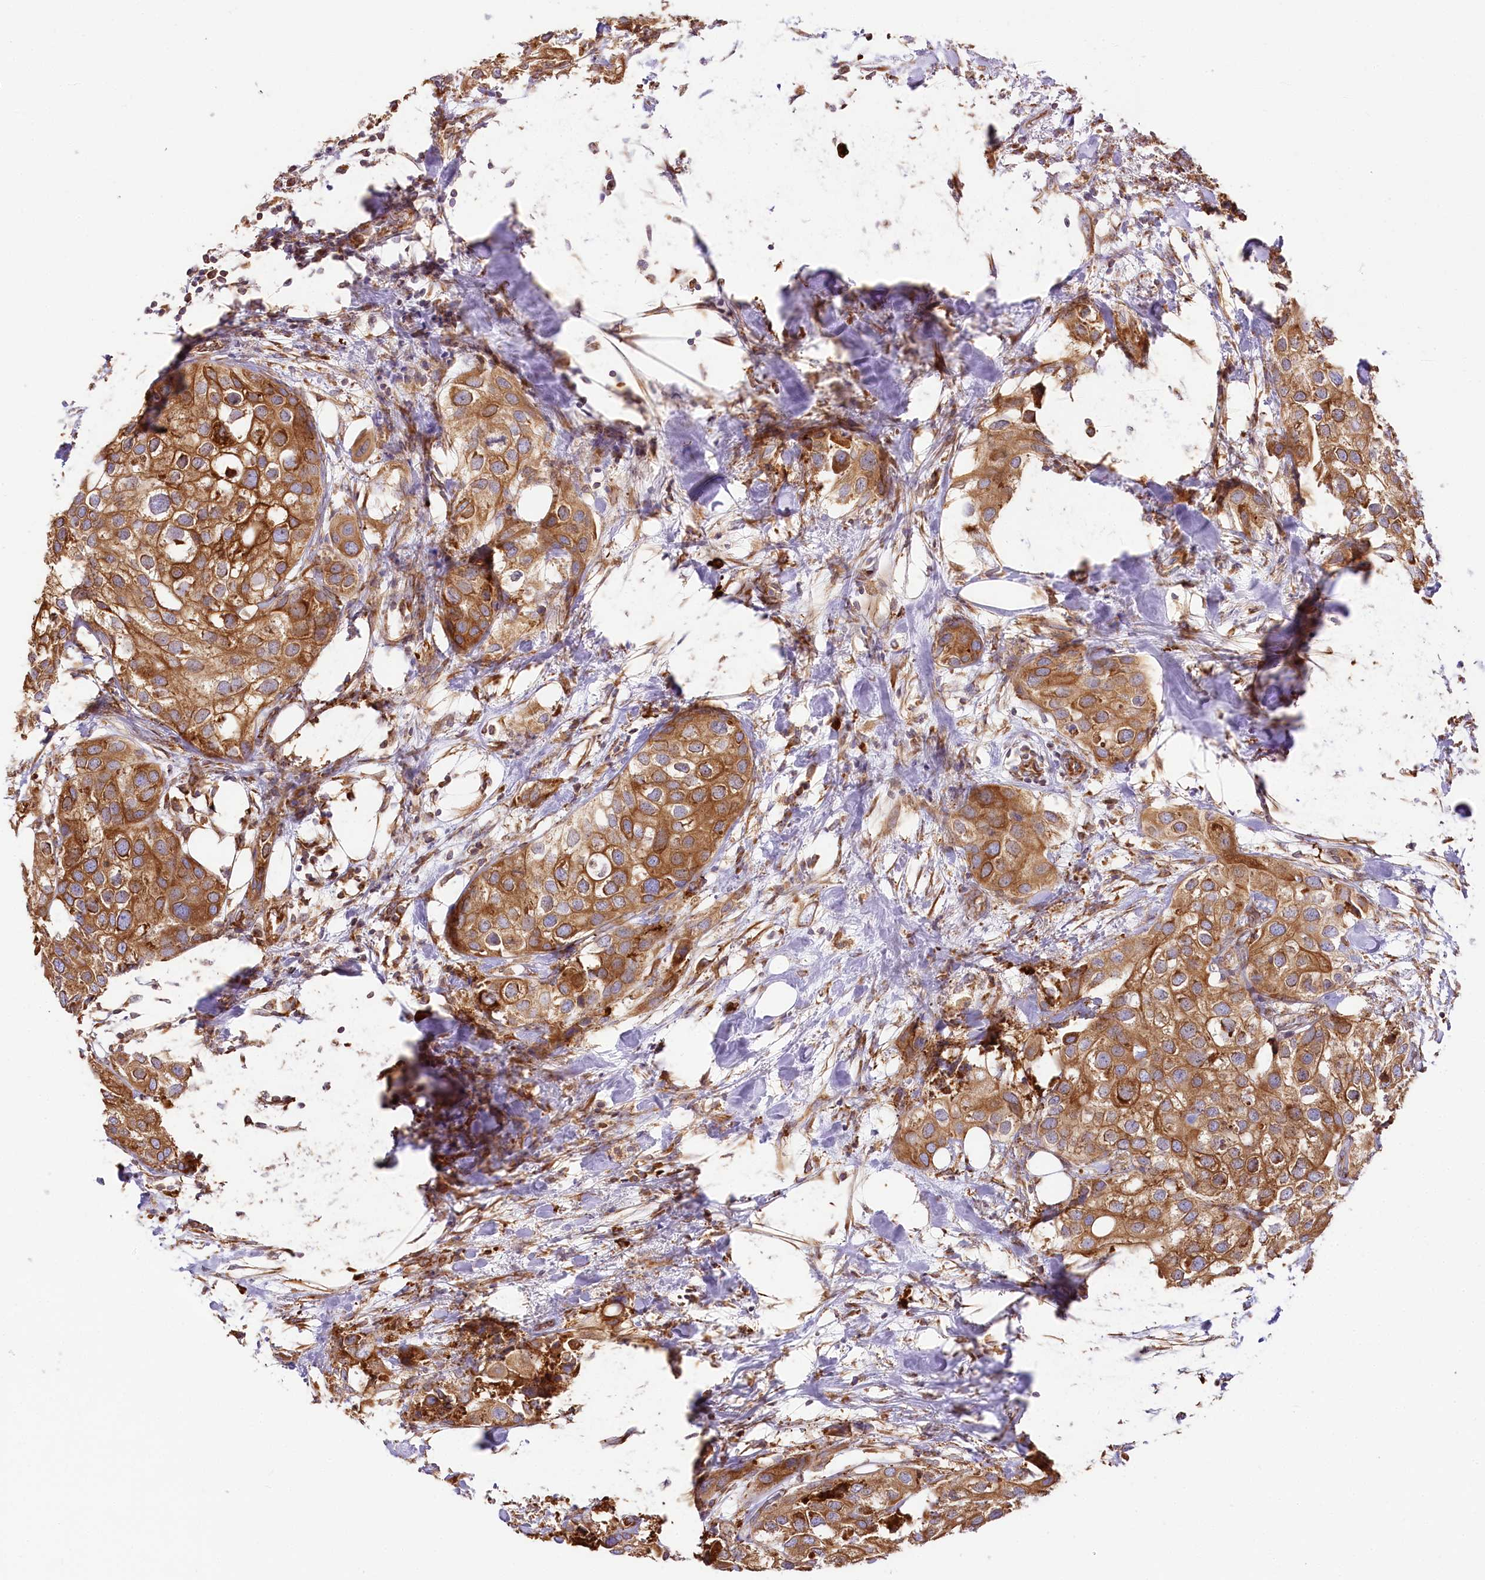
{"staining": {"intensity": "moderate", "quantity": ">75%", "location": "cytoplasmic/membranous"}, "tissue": "urothelial cancer", "cell_type": "Tumor cells", "image_type": "cancer", "snomed": [{"axis": "morphology", "description": "Urothelial carcinoma, High grade"}, {"axis": "topography", "description": "Urinary bladder"}], "caption": "A histopathology image of human urothelial cancer stained for a protein shows moderate cytoplasmic/membranous brown staining in tumor cells.", "gene": "CNPY2", "patient": {"sex": "male", "age": 64}}